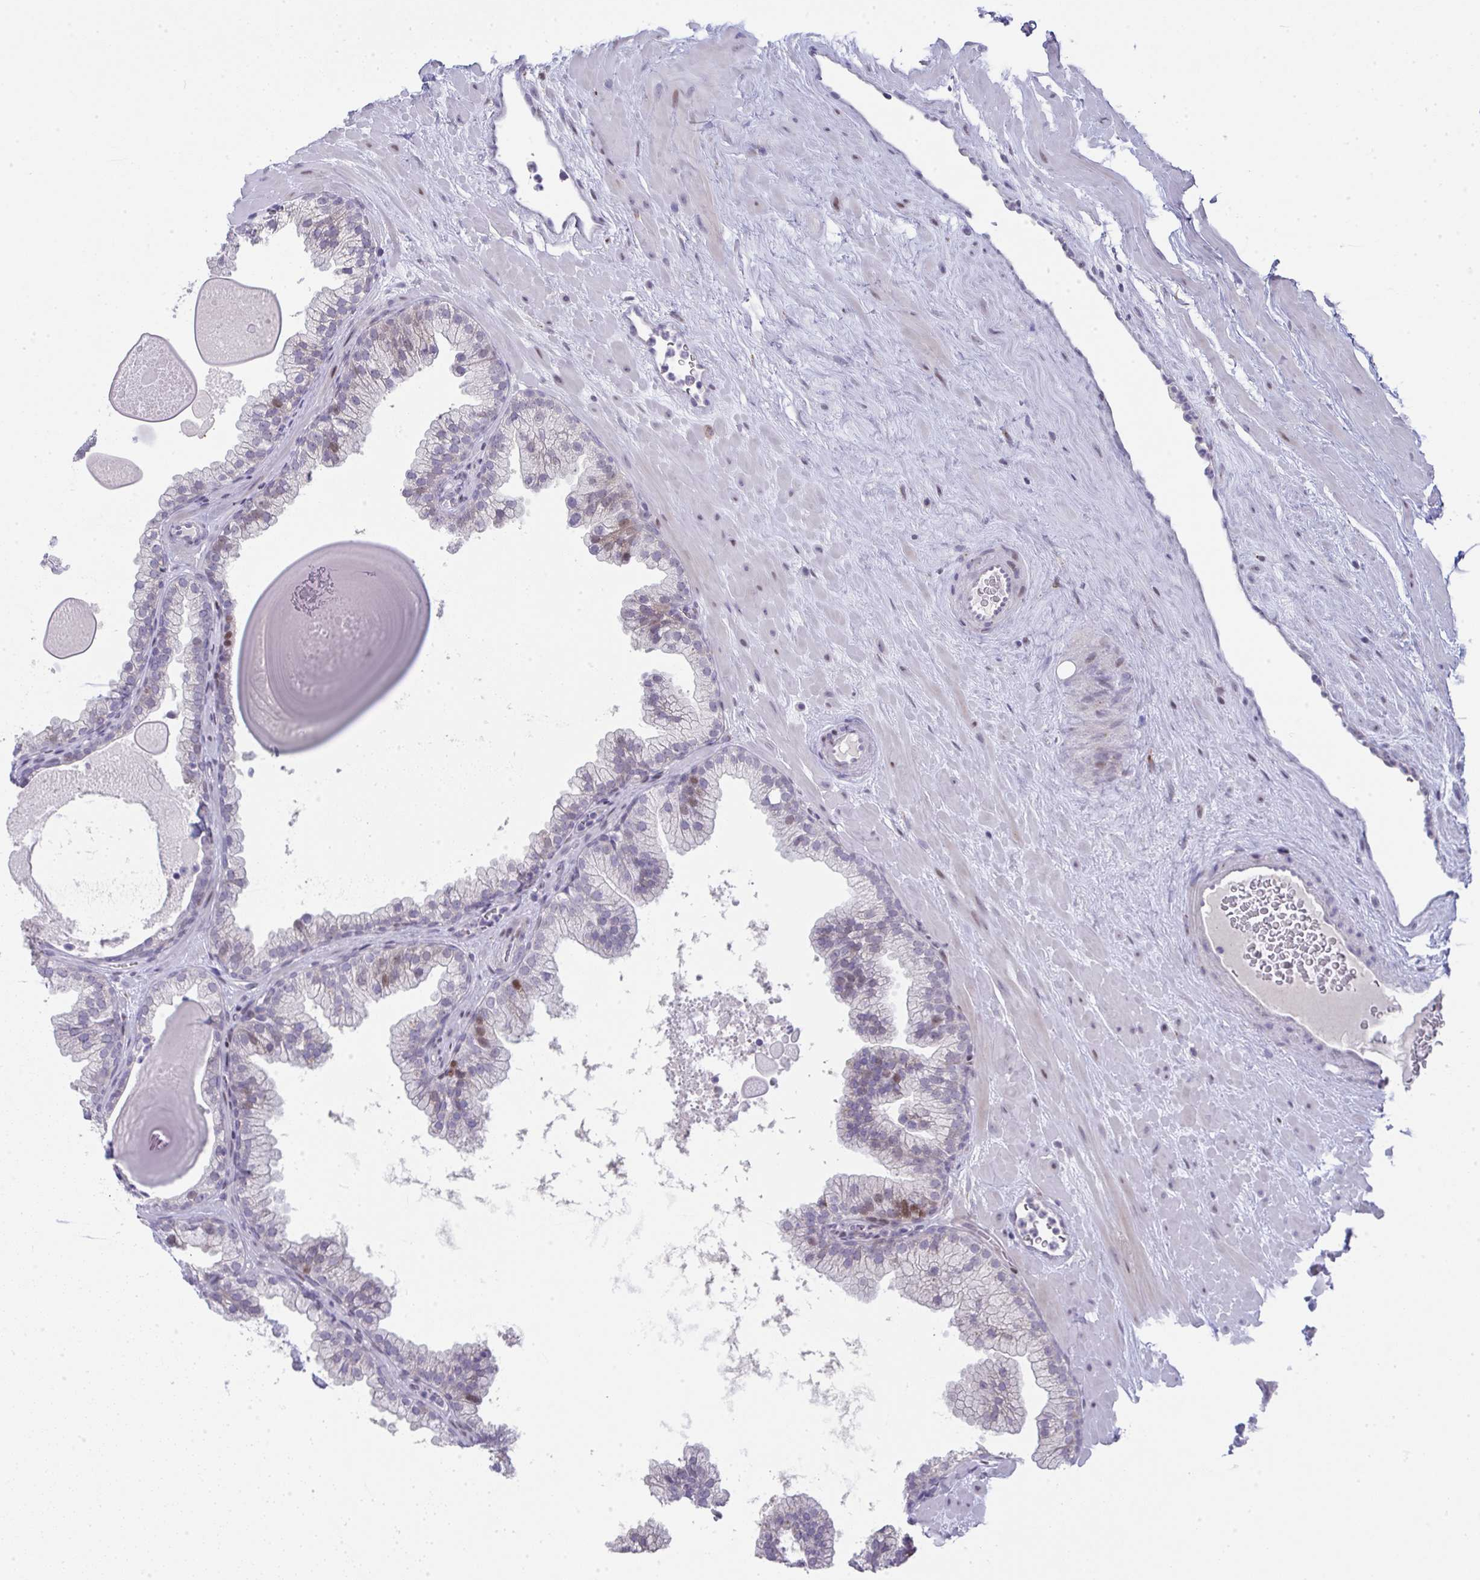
{"staining": {"intensity": "moderate", "quantity": "<25%", "location": "nuclear"}, "tissue": "prostate", "cell_type": "Glandular cells", "image_type": "normal", "snomed": [{"axis": "morphology", "description": "Normal tissue, NOS"}, {"axis": "topography", "description": "Prostate"}, {"axis": "topography", "description": "Peripheral nerve tissue"}], "caption": "Immunohistochemistry of unremarkable human prostate shows low levels of moderate nuclear staining in approximately <25% of glandular cells.", "gene": "GALNT16", "patient": {"sex": "male", "age": 61}}